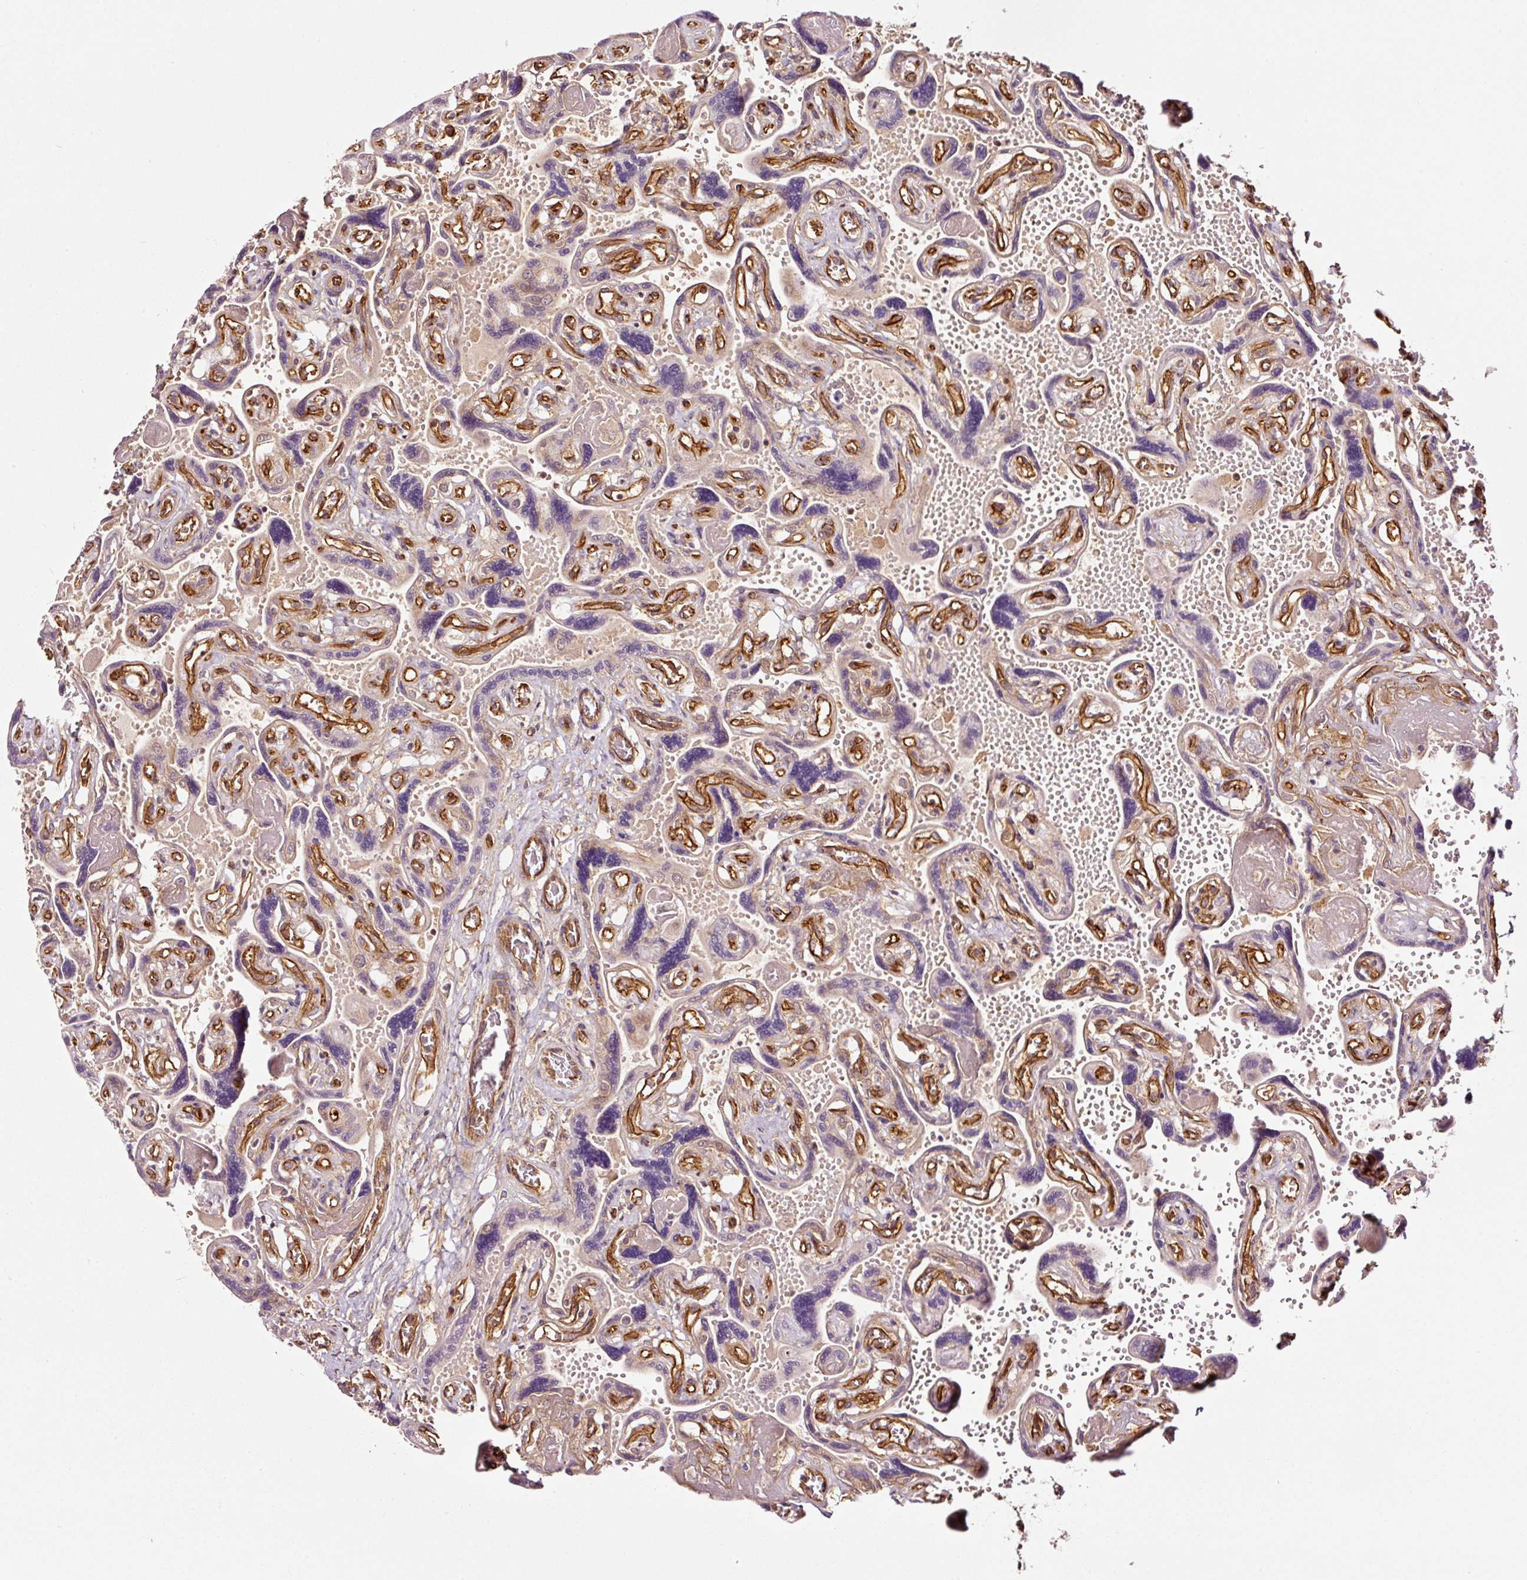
{"staining": {"intensity": "moderate", "quantity": "25%-75%", "location": "cytoplasmic/membranous,nuclear"}, "tissue": "placenta", "cell_type": "Trophoblastic cells", "image_type": "normal", "snomed": [{"axis": "morphology", "description": "Normal tissue, NOS"}, {"axis": "topography", "description": "Placenta"}], "caption": "Benign placenta was stained to show a protein in brown. There is medium levels of moderate cytoplasmic/membranous,nuclear positivity in approximately 25%-75% of trophoblastic cells. (Stains: DAB (3,3'-diaminobenzidine) in brown, nuclei in blue, Microscopy: brightfield microscopy at high magnification).", "gene": "METAP1", "patient": {"sex": "female", "age": 32}}